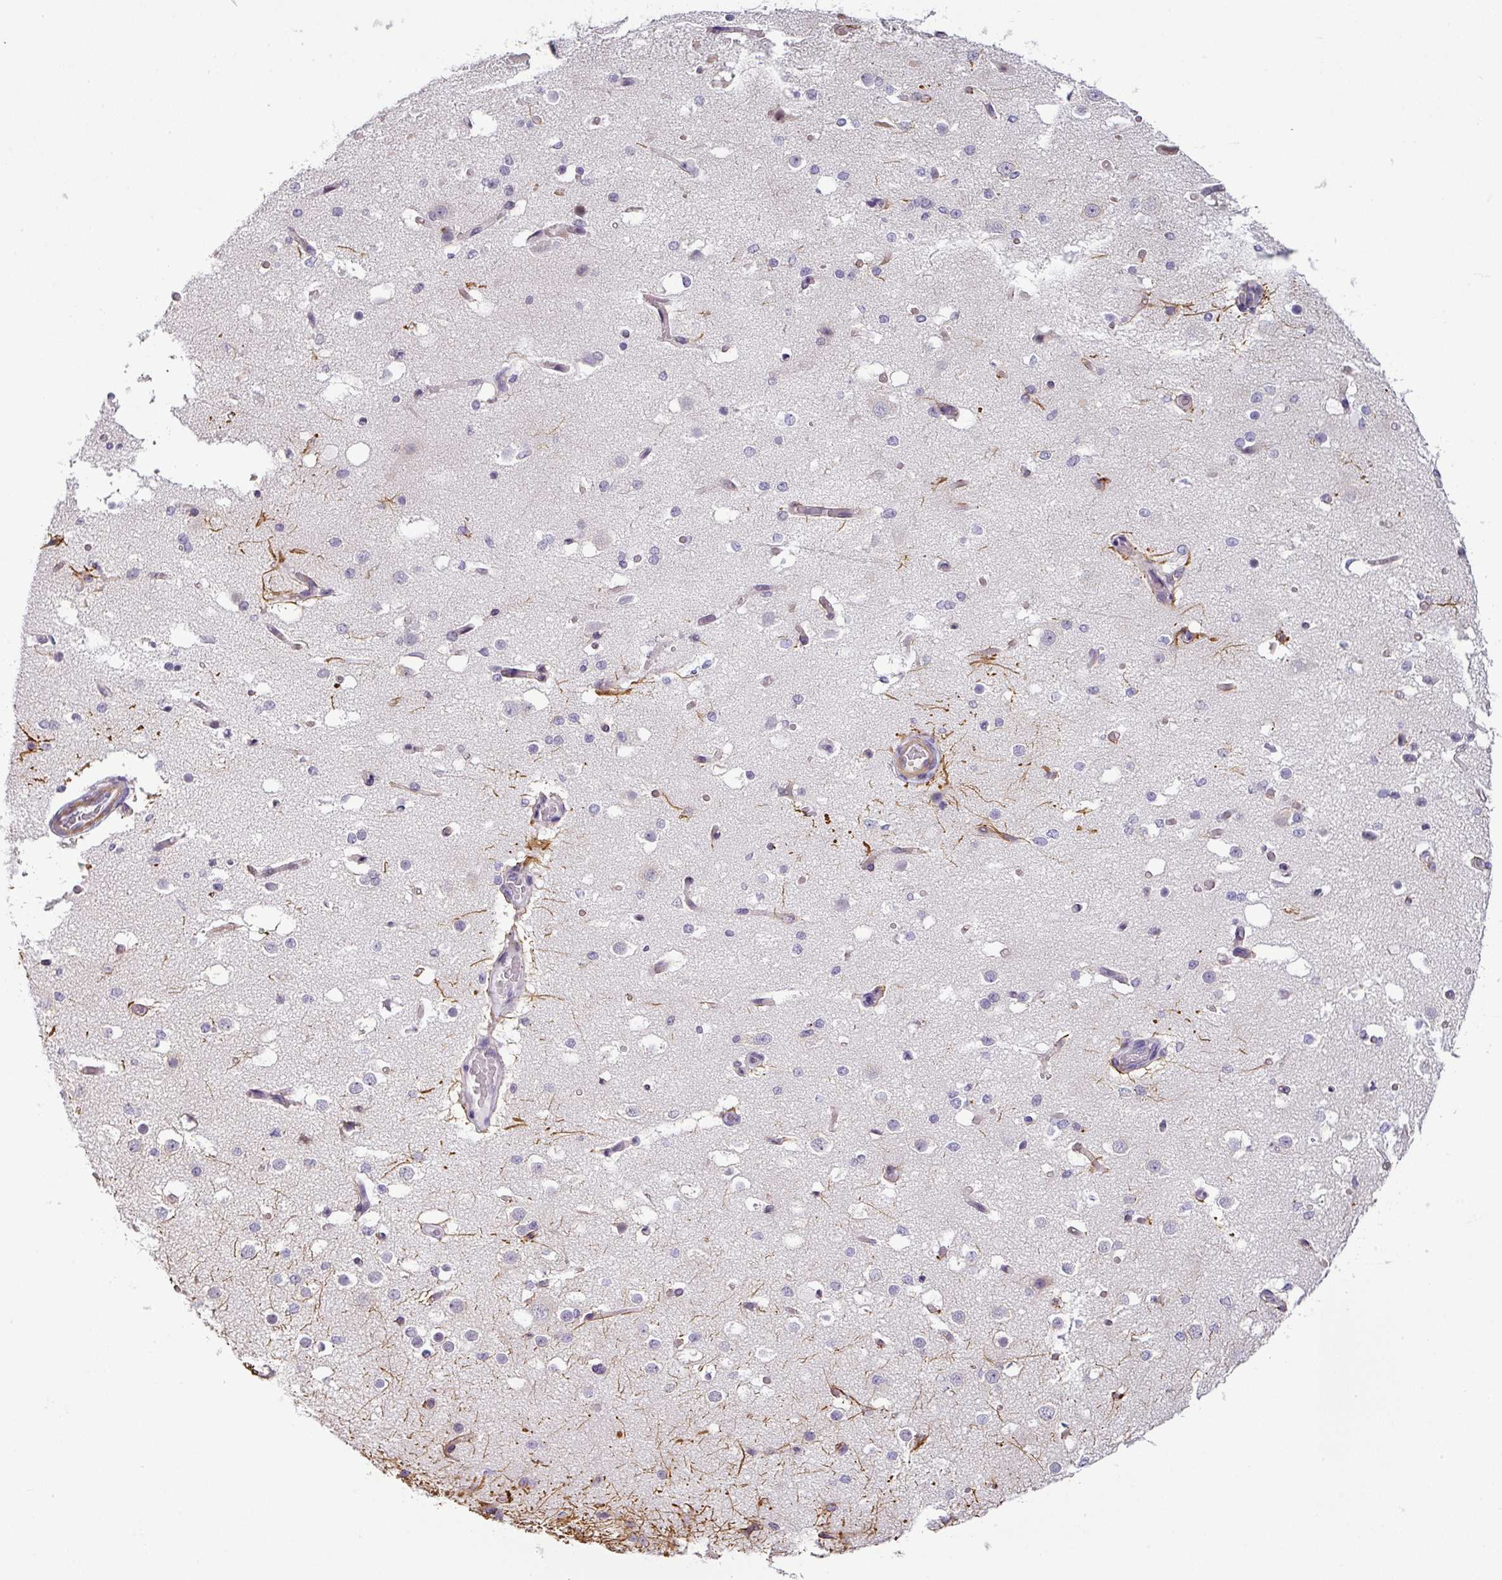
{"staining": {"intensity": "weak", "quantity": "25%-75%", "location": "cytoplasmic/membranous"}, "tissue": "cerebral cortex", "cell_type": "Endothelial cells", "image_type": "normal", "snomed": [{"axis": "morphology", "description": "Normal tissue, NOS"}, {"axis": "morphology", "description": "Inflammation, NOS"}, {"axis": "topography", "description": "Cerebral cortex"}], "caption": "An immunohistochemistry image of normal tissue is shown. Protein staining in brown highlights weak cytoplasmic/membranous positivity in cerebral cortex within endothelial cells.", "gene": "OR52D1", "patient": {"sex": "male", "age": 6}}